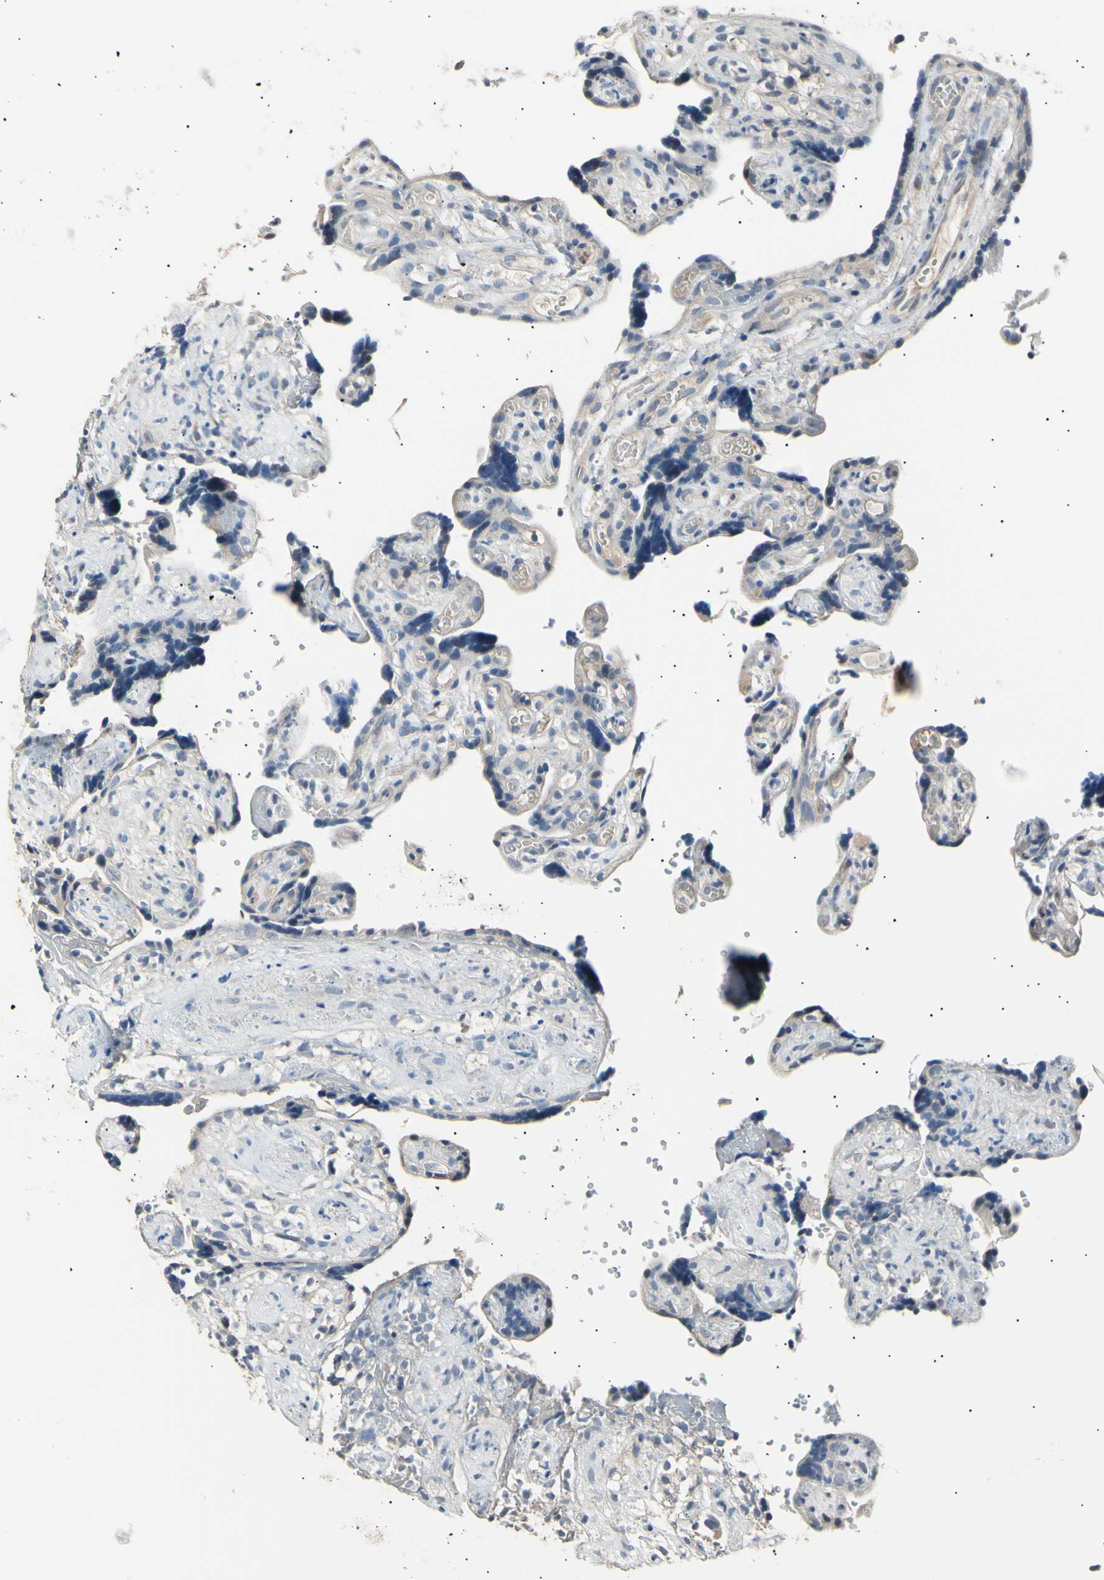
{"staining": {"intensity": "weak", "quantity": "<25%", "location": "cytoplasmic/membranous"}, "tissue": "placenta", "cell_type": "Trophoblastic cells", "image_type": "normal", "snomed": [{"axis": "morphology", "description": "Normal tissue, NOS"}, {"axis": "topography", "description": "Placenta"}], "caption": "IHC micrograph of unremarkable placenta: placenta stained with DAB exhibits no significant protein positivity in trophoblastic cells.", "gene": "LDLR", "patient": {"sex": "female", "age": 30}}